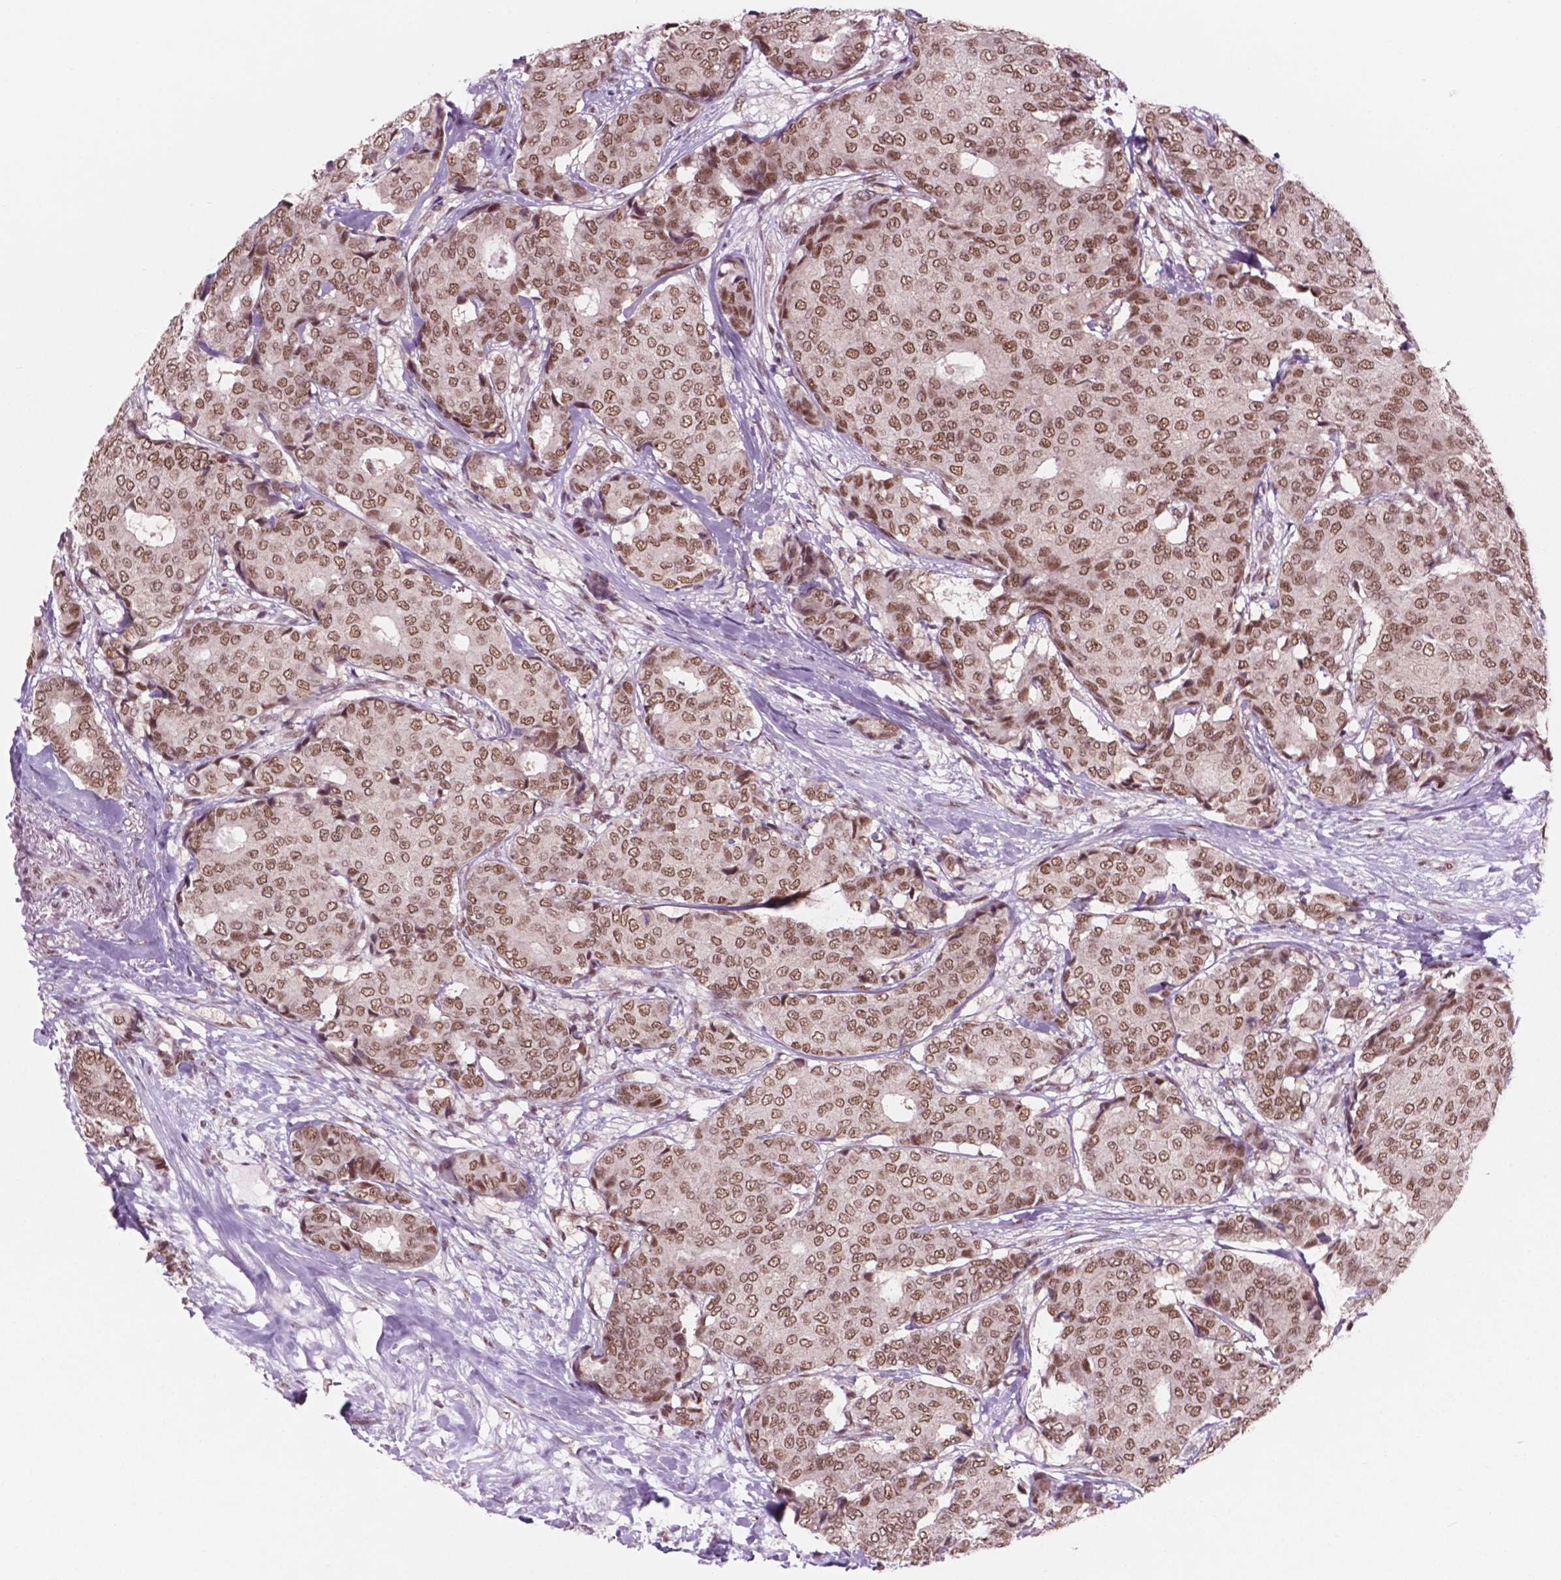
{"staining": {"intensity": "moderate", "quantity": ">75%", "location": "nuclear"}, "tissue": "breast cancer", "cell_type": "Tumor cells", "image_type": "cancer", "snomed": [{"axis": "morphology", "description": "Duct carcinoma"}, {"axis": "topography", "description": "Breast"}], "caption": "Protein staining of breast intraductal carcinoma tissue exhibits moderate nuclear staining in approximately >75% of tumor cells. The staining was performed using DAB (3,3'-diaminobenzidine) to visualize the protein expression in brown, while the nuclei were stained in blue with hematoxylin (Magnification: 20x).", "gene": "POLR2E", "patient": {"sex": "female", "age": 75}}